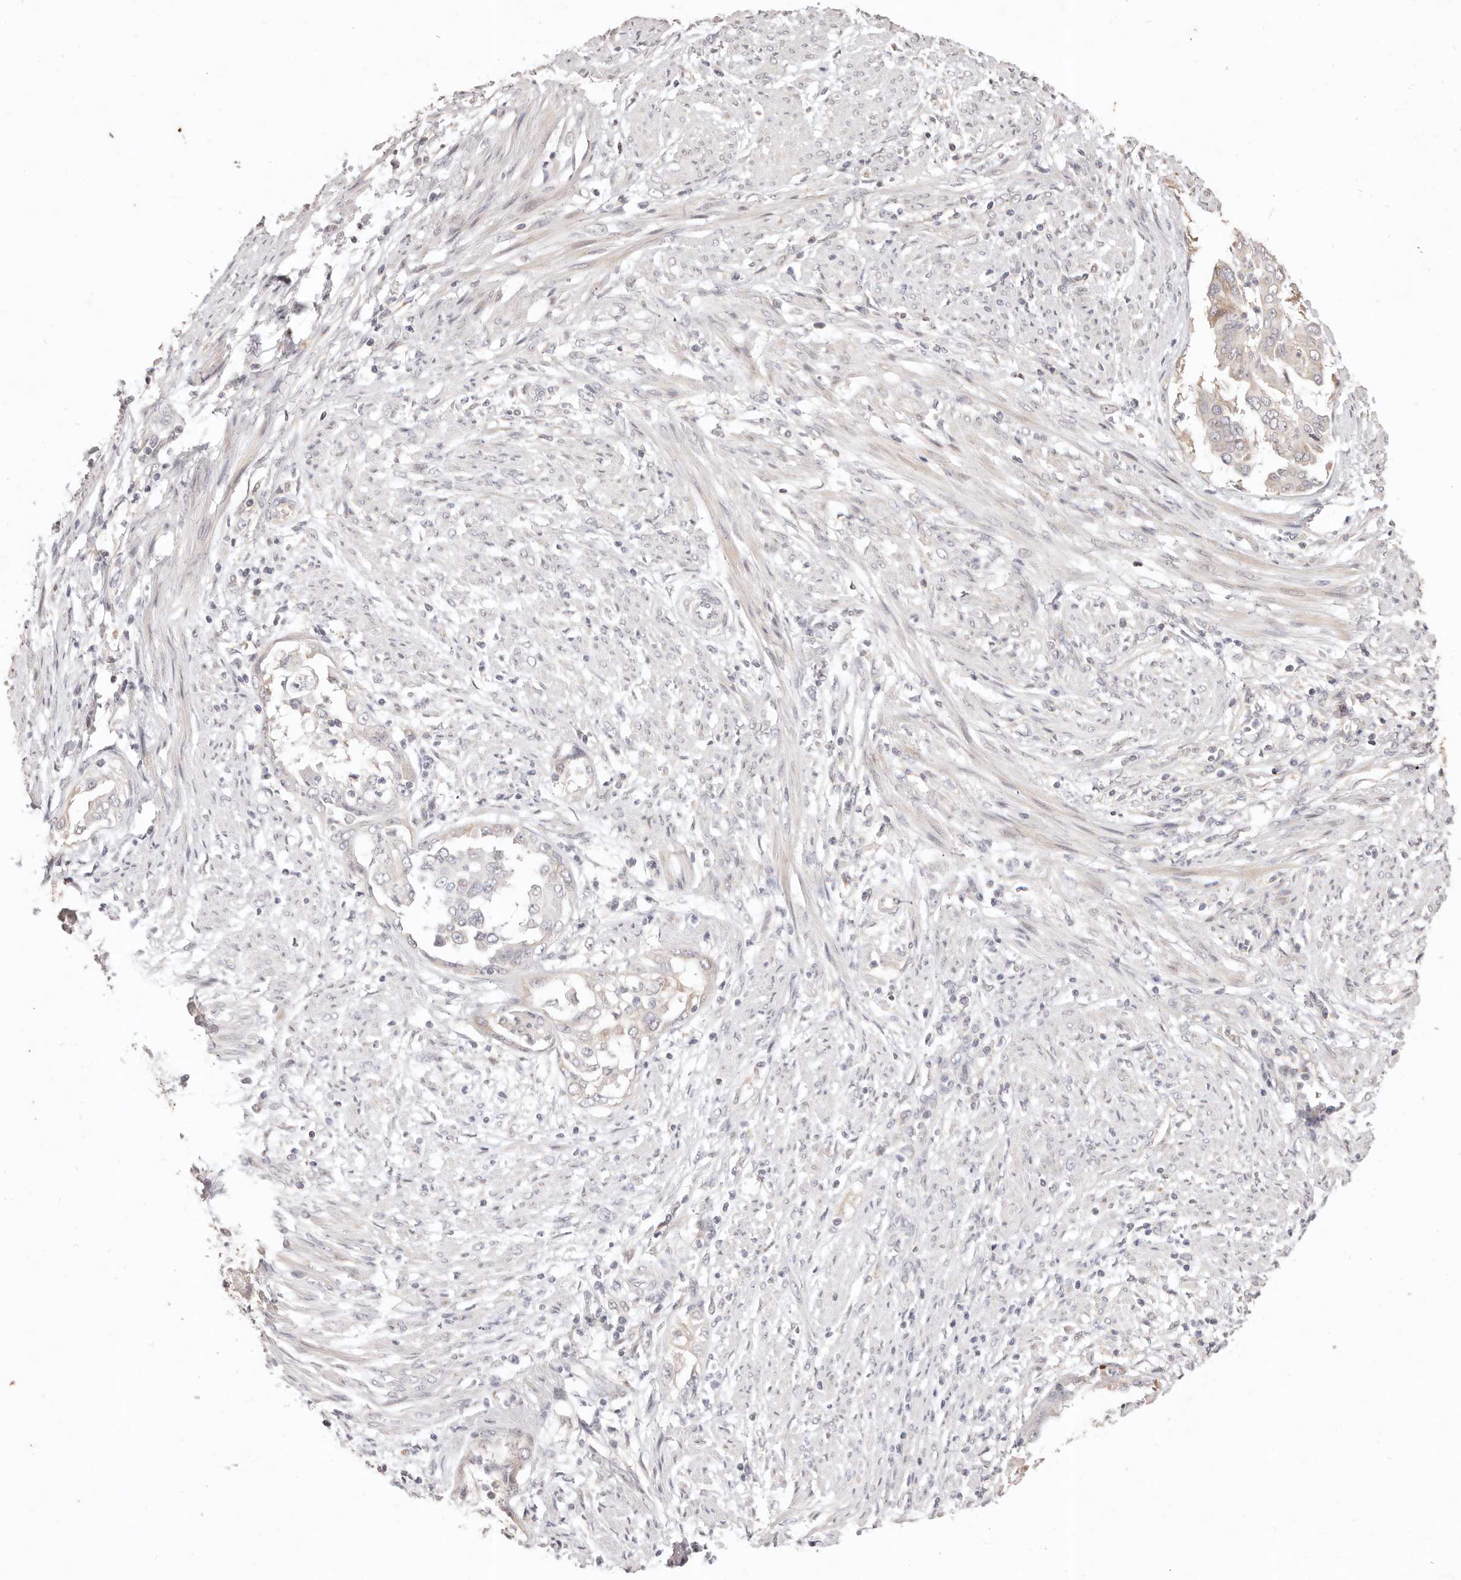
{"staining": {"intensity": "weak", "quantity": "<25%", "location": "cytoplasmic/membranous"}, "tissue": "endometrial cancer", "cell_type": "Tumor cells", "image_type": "cancer", "snomed": [{"axis": "morphology", "description": "Adenocarcinoma, NOS"}, {"axis": "topography", "description": "Endometrium"}], "caption": "This is a micrograph of IHC staining of endometrial adenocarcinoma, which shows no expression in tumor cells.", "gene": "KIF9", "patient": {"sex": "female", "age": 85}}